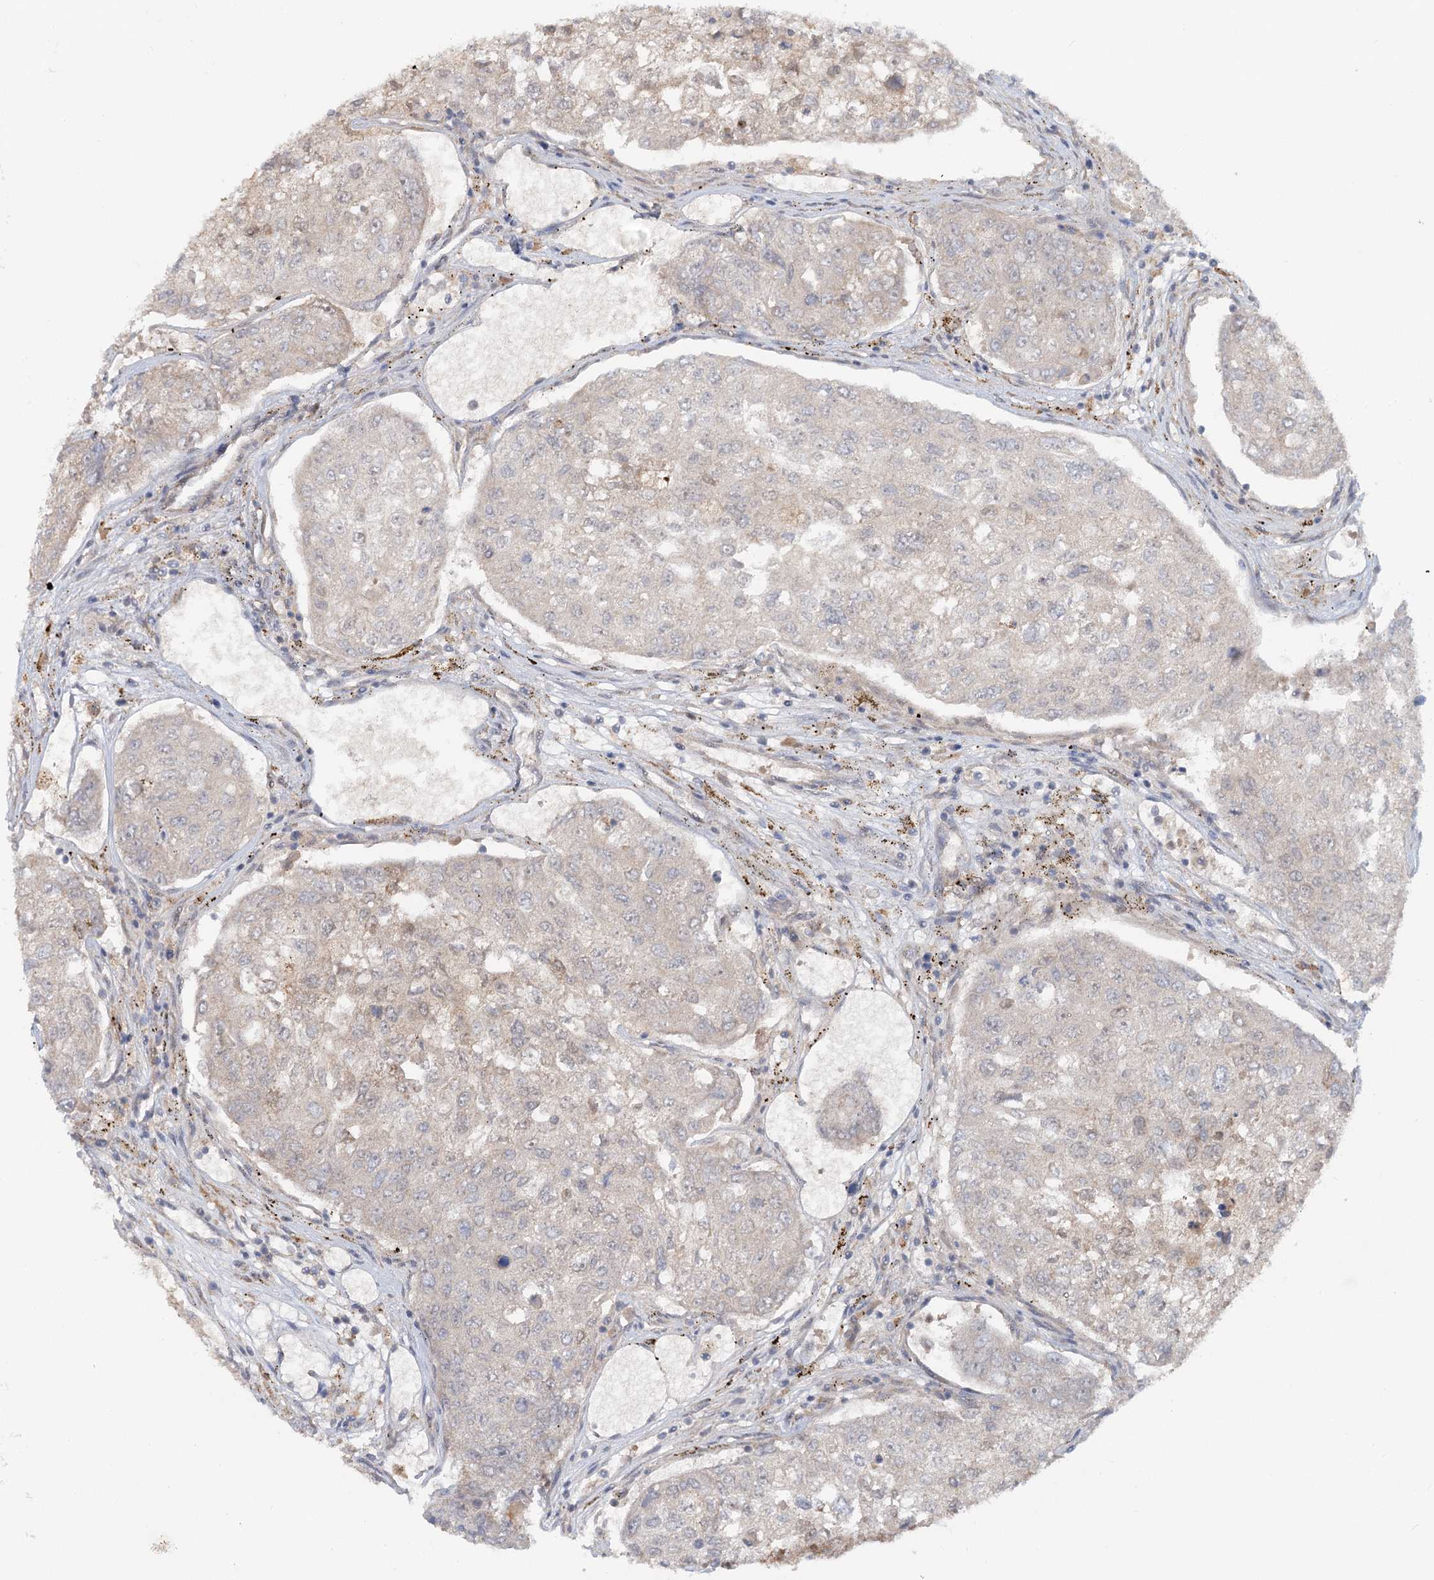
{"staining": {"intensity": "negative", "quantity": "none", "location": "none"}, "tissue": "urothelial cancer", "cell_type": "Tumor cells", "image_type": "cancer", "snomed": [{"axis": "morphology", "description": "Urothelial carcinoma, High grade"}, {"axis": "topography", "description": "Lymph node"}, {"axis": "topography", "description": "Urinary bladder"}], "caption": "Urothelial cancer was stained to show a protein in brown. There is no significant expression in tumor cells. (Brightfield microscopy of DAB (3,3'-diaminobenzidine) immunohistochemistry (IHC) at high magnification).", "gene": "GBE1", "patient": {"sex": "male", "age": 51}}